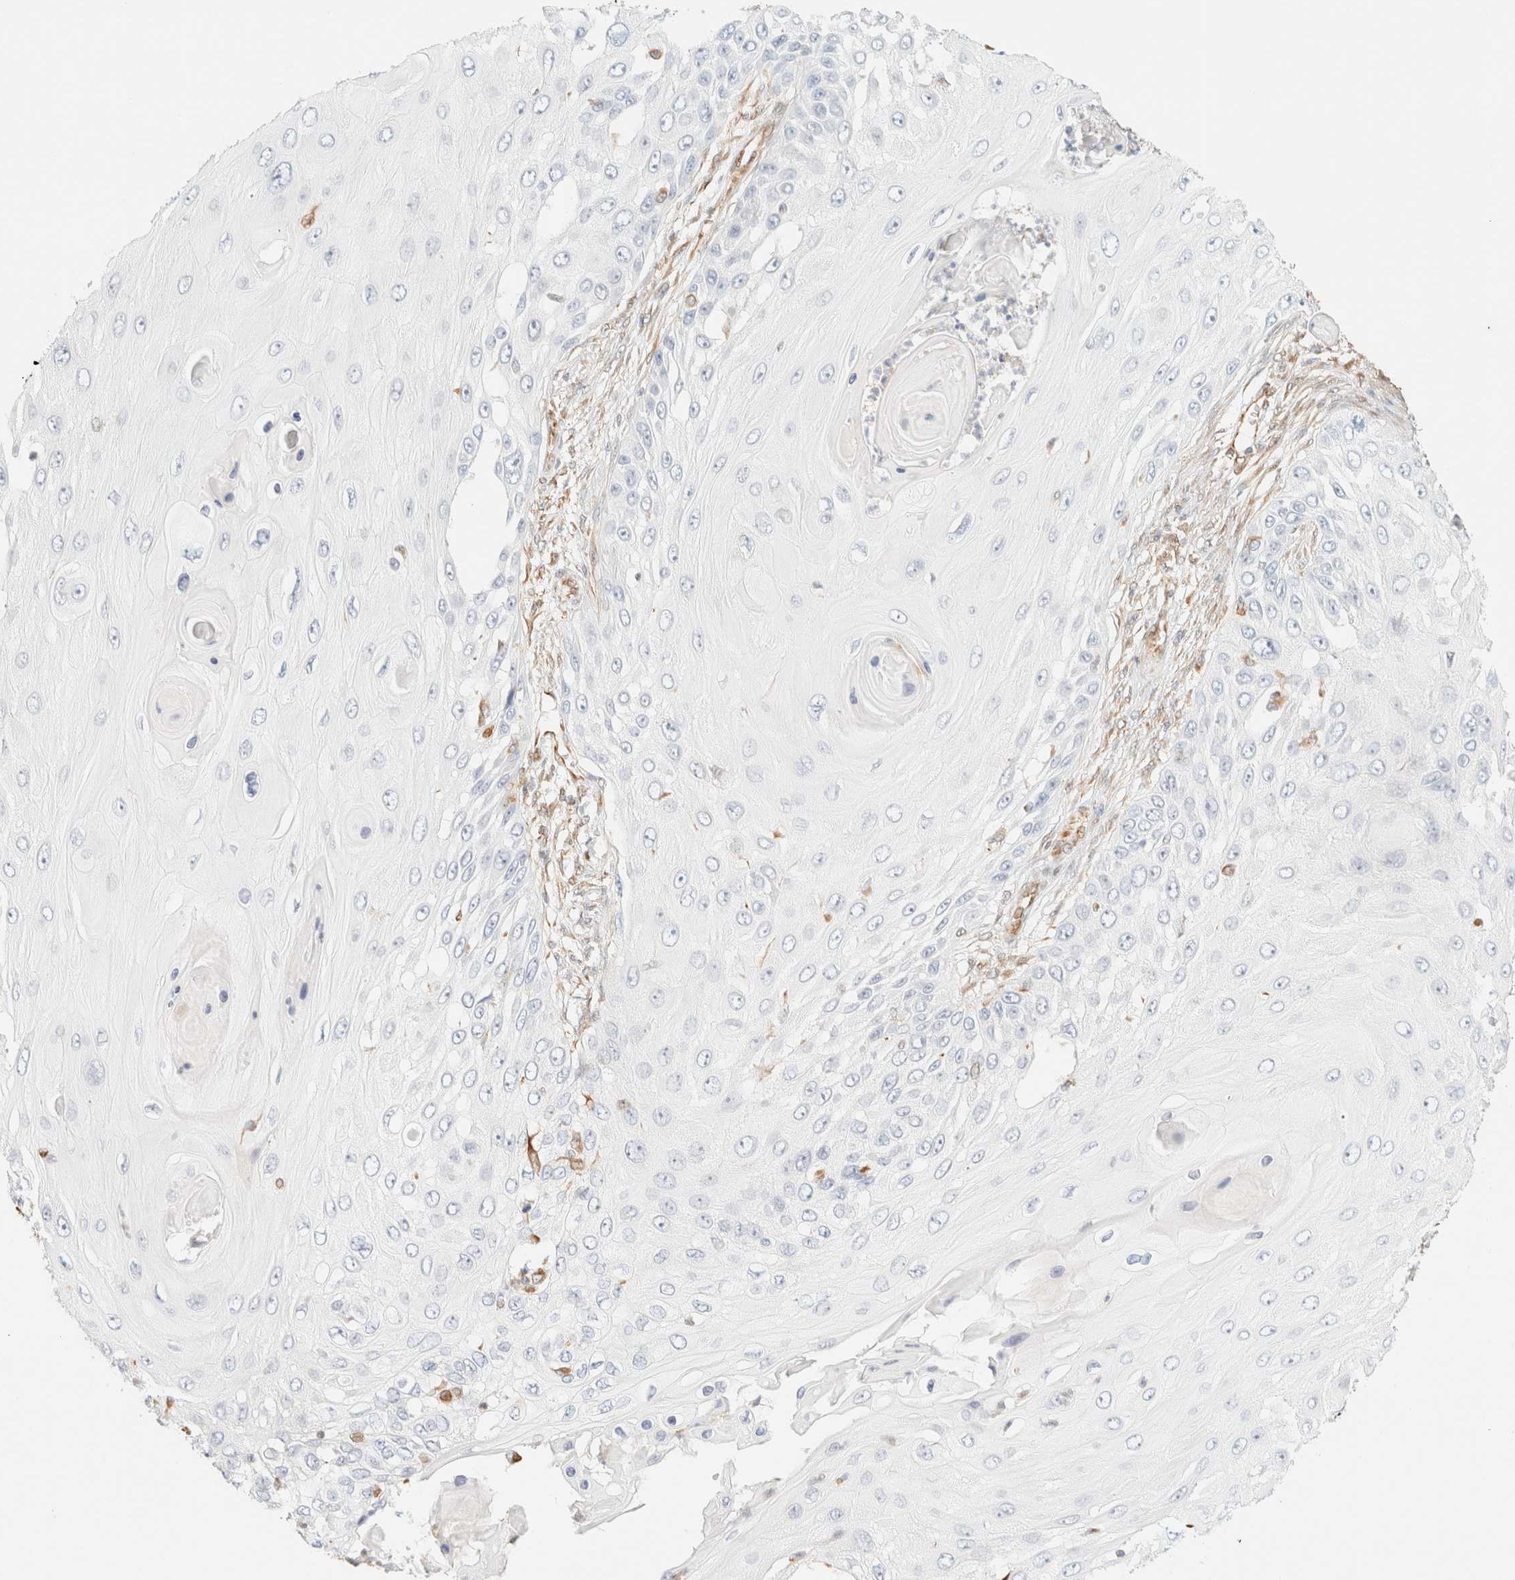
{"staining": {"intensity": "negative", "quantity": "none", "location": "none"}, "tissue": "skin cancer", "cell_type": "Tumor cells", "image_type": "cancer", "snomed": [{"axis": "morphology", "description": "Squamous cell carcinoma, NOS"}, {"axis": "topography", "description": "Skin"}], "caption": "The IHC photomicrograph has no significant positivity in tumor cells of skin cancer (squamous cell carcinoma) tissue.", "gene": "ZSCAN18", "patient": {"sex": "female", "age": 44}}